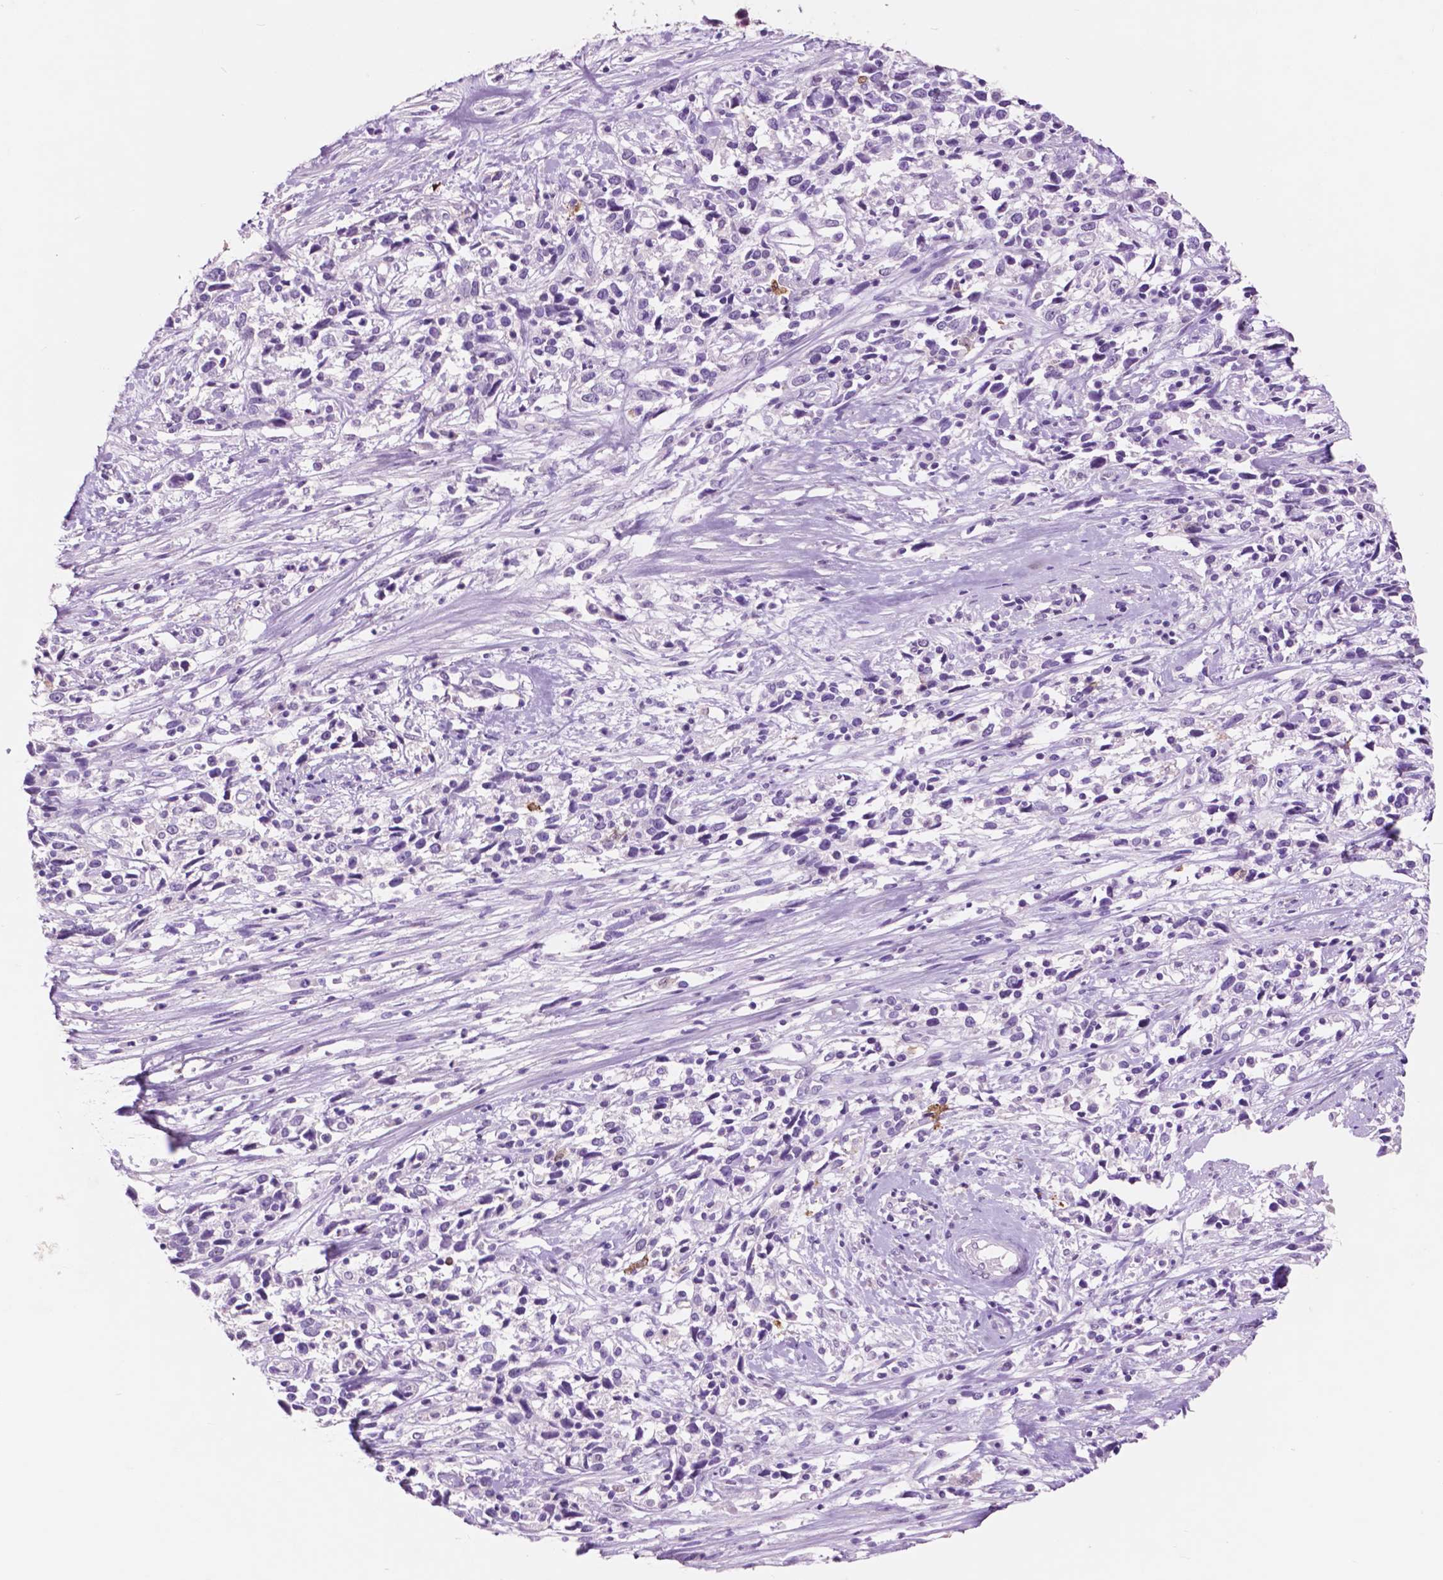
{"staining": {"intensity": "negative", "quantity": "none", "location": "none"}, "tissue": "cervical cancer", "cell_type": "Tumor cells", "image_type": "cancer", "snomed": [{"axis": "morphology", "description": "Adenocarcinoma, NOS"}, {"axis": "topography", "description": "Cervix"}], "caption": "High power microscopy micrograph of an immunohistochemistry image of adenocarcinoma (cervical), revealing no significant expression in tumor cells.", "gene": "IDO1", "patient": {"sex": "female", "age": 40}}